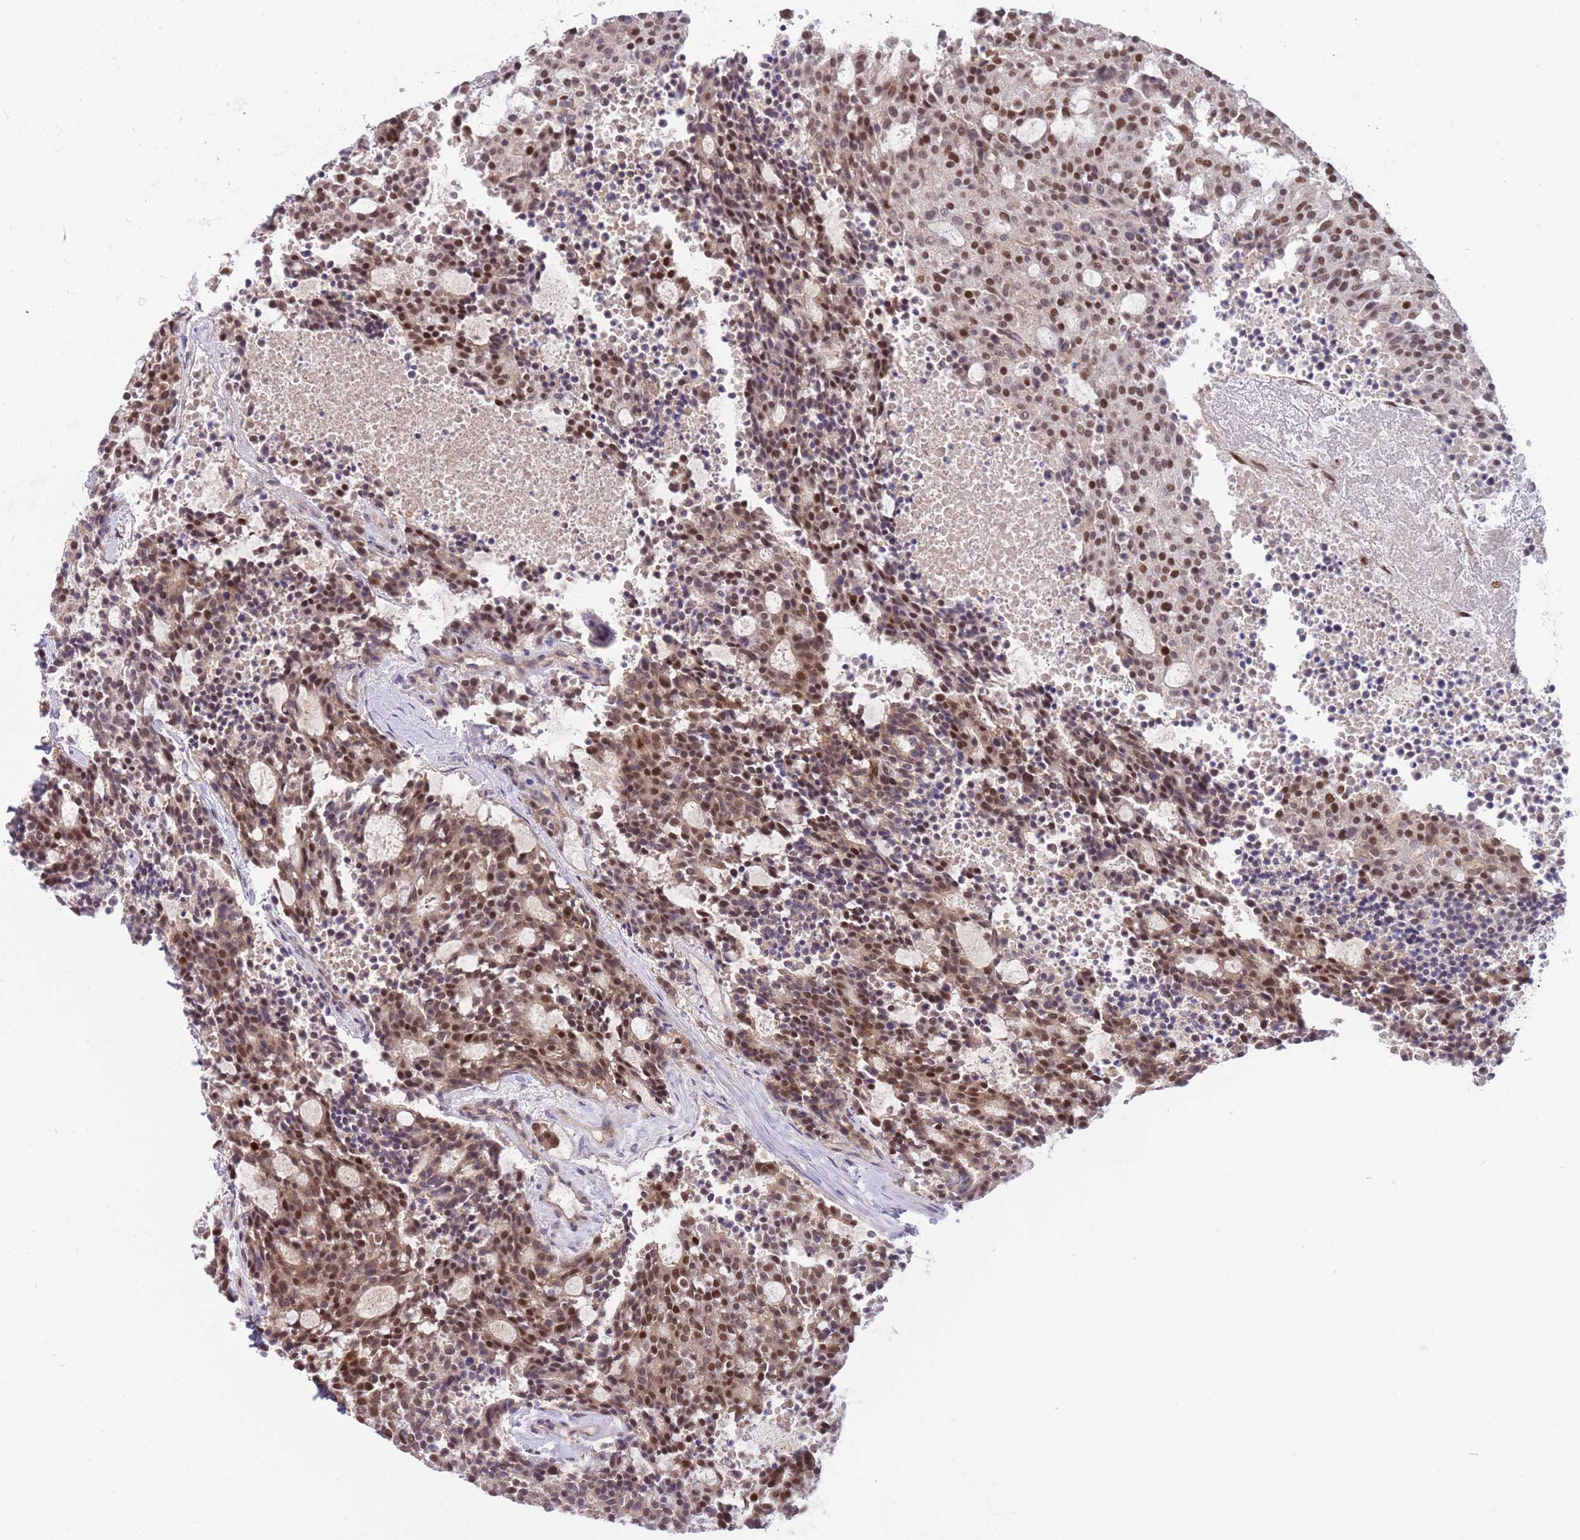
{"staining": {"intensity": "moderate", "quantity": ">75%", "location": "cytoplasmic/membranous,nuclear"}, "tissue": "carcinoid", "cell_type": "Tumor cells", "image_type": "cancer", "snomed": [{"axis": "morphology", "description": "Carcinoid, malignant, NOS"}, {"axis": "topography", "description": "Pancreas"}], "caption": "Protein expression analysis of human malignant carcinoid reveals moderate cytoplasmic/membranous and nuclear staining in approximately >75% of tumor cells.", "gene": "ZBTB7A", "patient": {"sex": "female", "age": 54}}